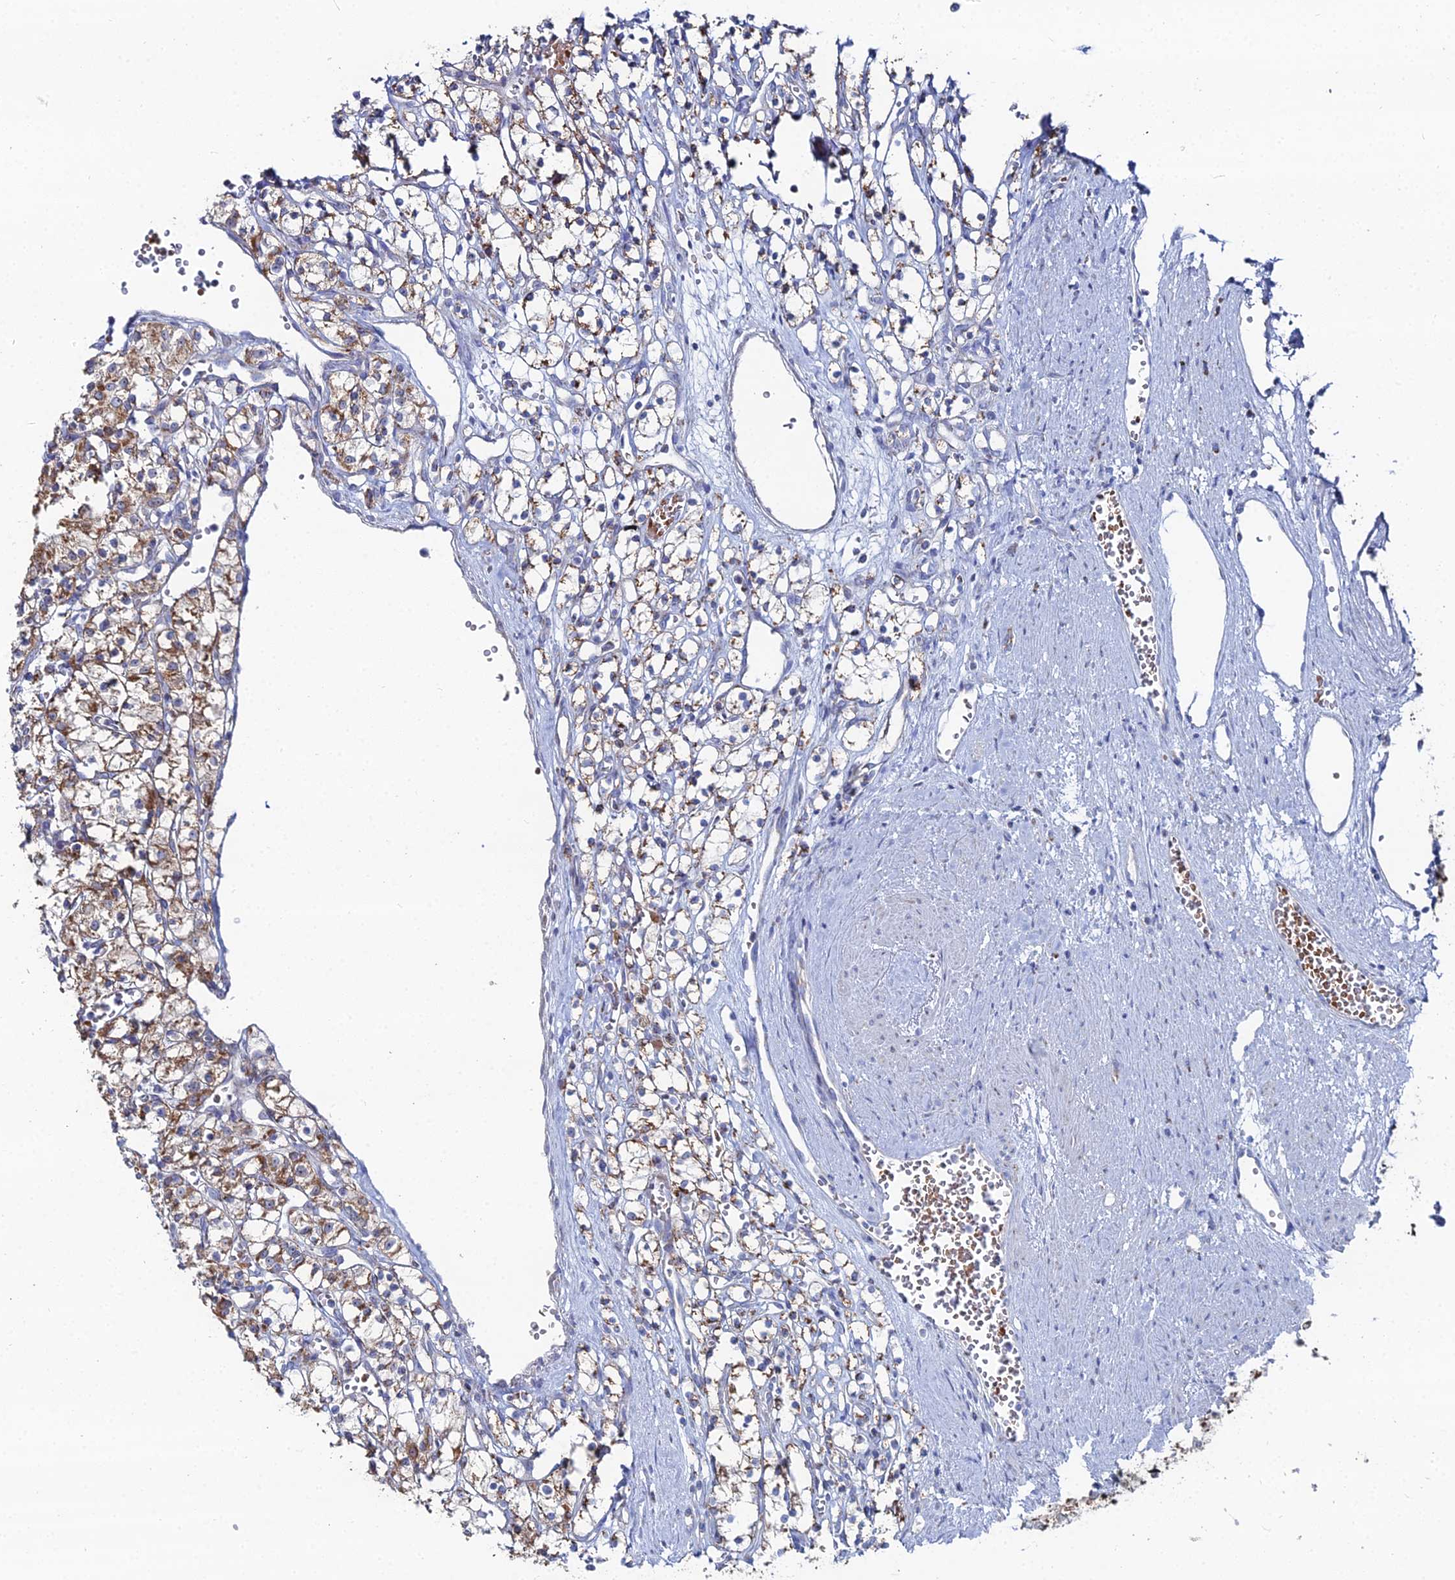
{"staining": {"intensity": "strong", "quantity": "25%-75%", "location": "cytoplasmic/membranous"}, "tissue": "renal cancer", "cell_type": "Tumor cells", "image_type": "cancer", "snomed": [{"axis": "morphology", "description": "Adenocarcinoma, NOS"}, {"axis": "topography", "description": "Kidney"}], "caption": "Approximately 25%-75% of tumor cells in renal cancer reveal strong cytoplasmic/membranous protein expression as visualized by brown immunohistochemical staining.", "gene": "MPC1", "patient": {"sex": "female", "age": 59}}